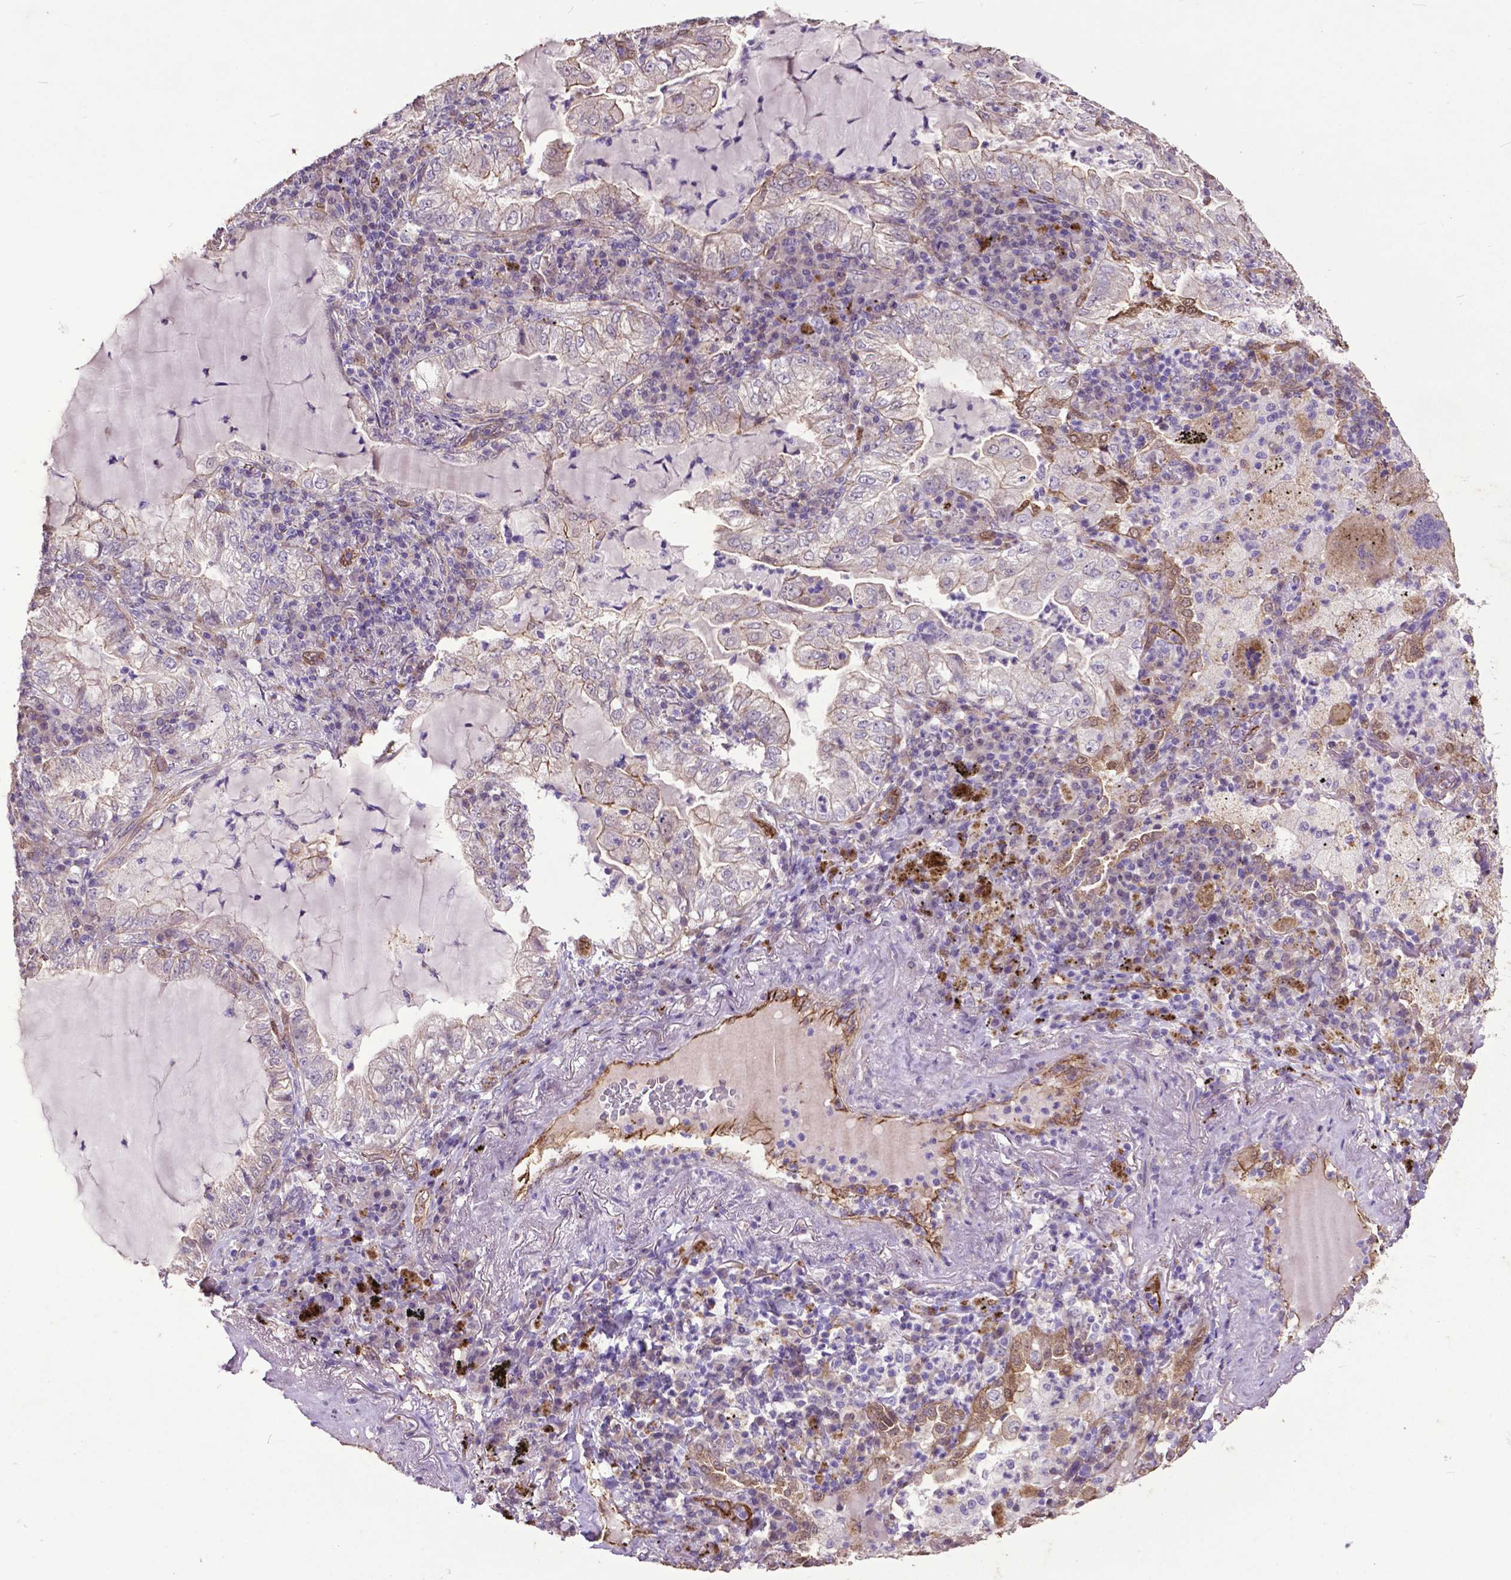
{"staining": {"intensity": "negative", "quantity": "none", "location": "none"}, "tissue": "lung cancer", "cell_type": "Tumor cells", "image_type": "cancer", "snomed": [{"axis": "morphology", "description": "Adenocarcinoma, NOS"}, {"axis": "topography", "description": "Lung"}], "caption": "There is no significant expression in tumor cells of lung cancer.", "gene": "PDLIM1", "patient": {"sex": "female", "age": 73}}